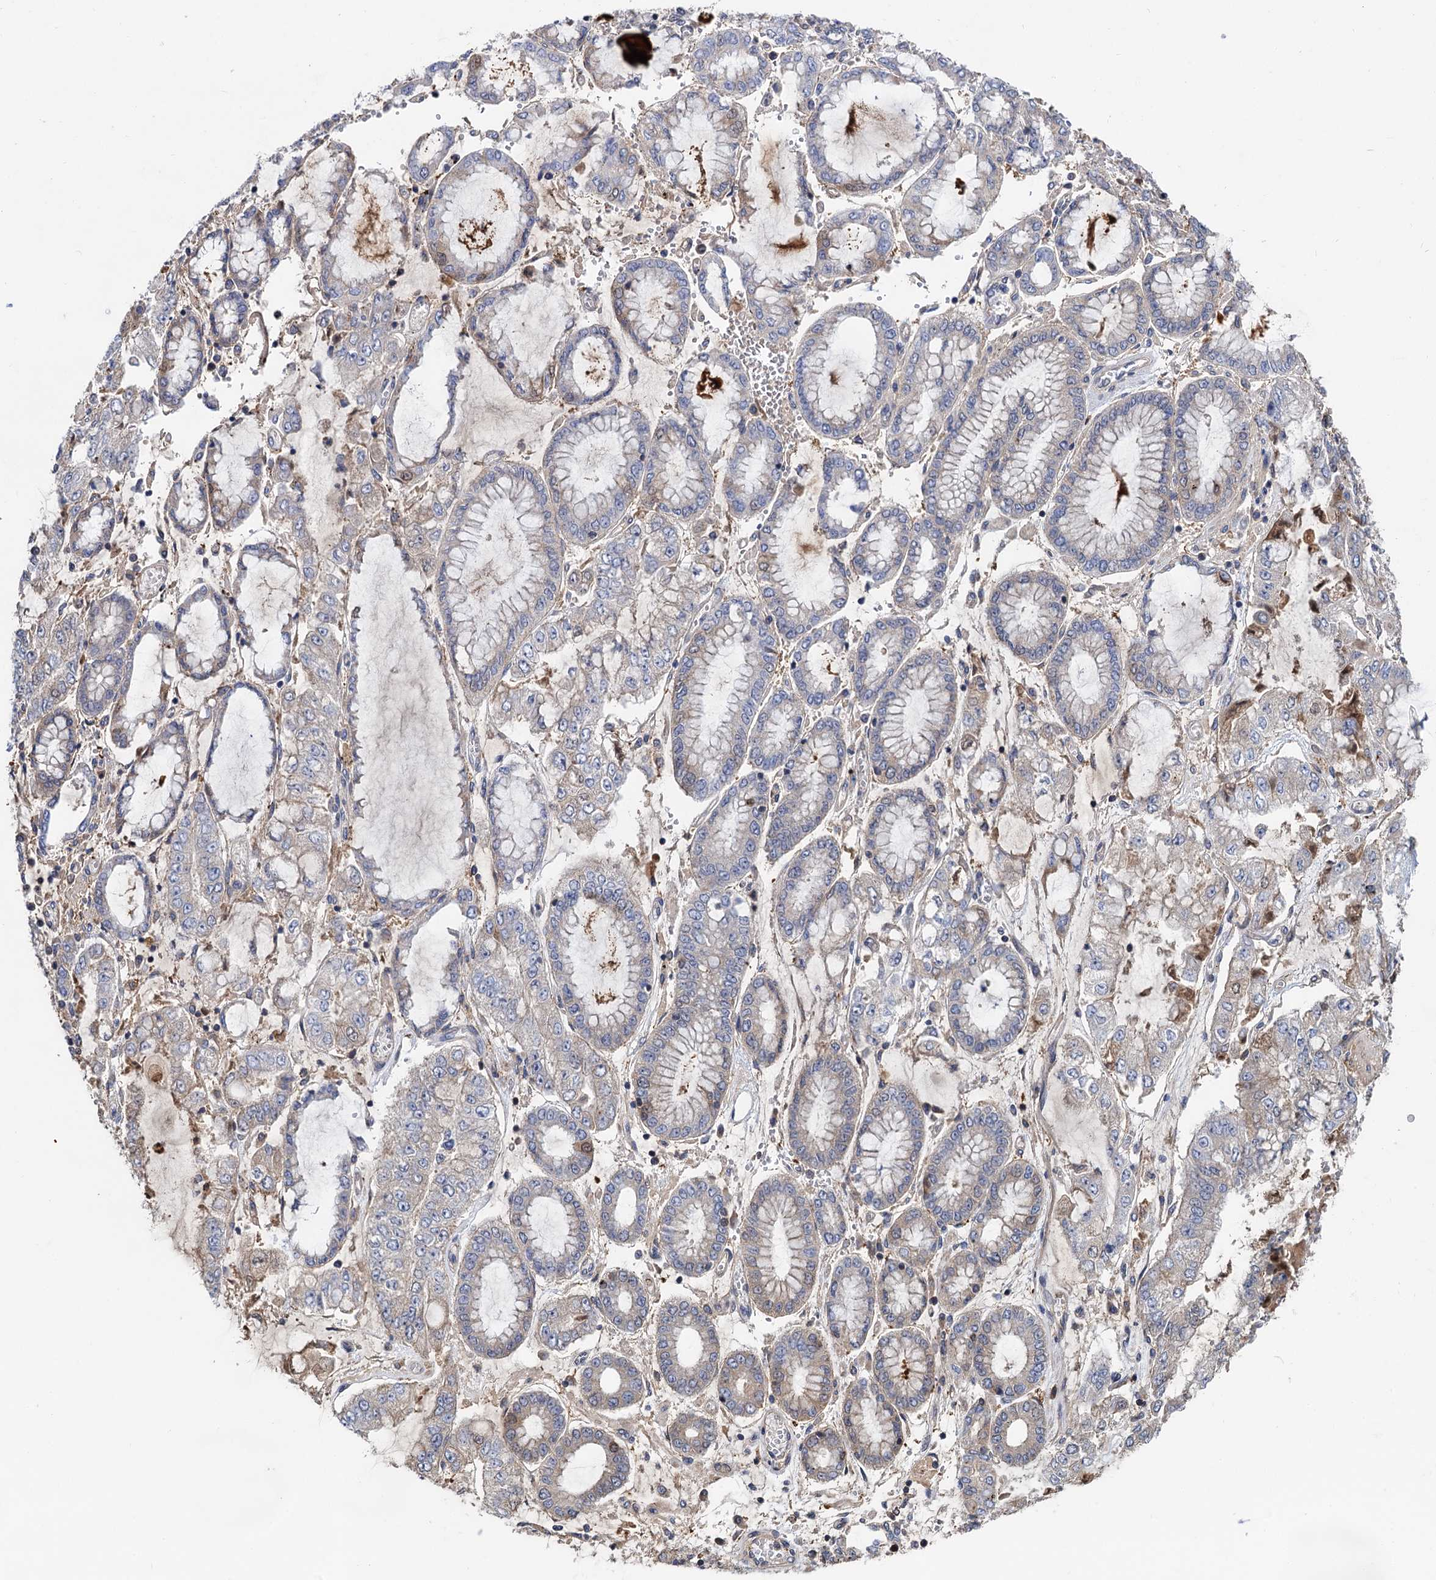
{"staining": {"intensity": "weak", "quantity": "<25%", "location": "cytoplasmic/membranous"}, "tissue": "stomach cancer", "cell_type": "Tumor cells", "image_type": "cancer", "snomed": [{"axis": "morphology", "description": "Adenocarcinoma, NOS"}, {"axis": "topography", "description": "Stomach"}], "caption": "Stomach cancer (adenocarcinoma) was stained to show a protein in brown. There is no significant staining in tumor cells.", "gene": "SELENOP", "patient": {"sex": "male", "age": 76}}